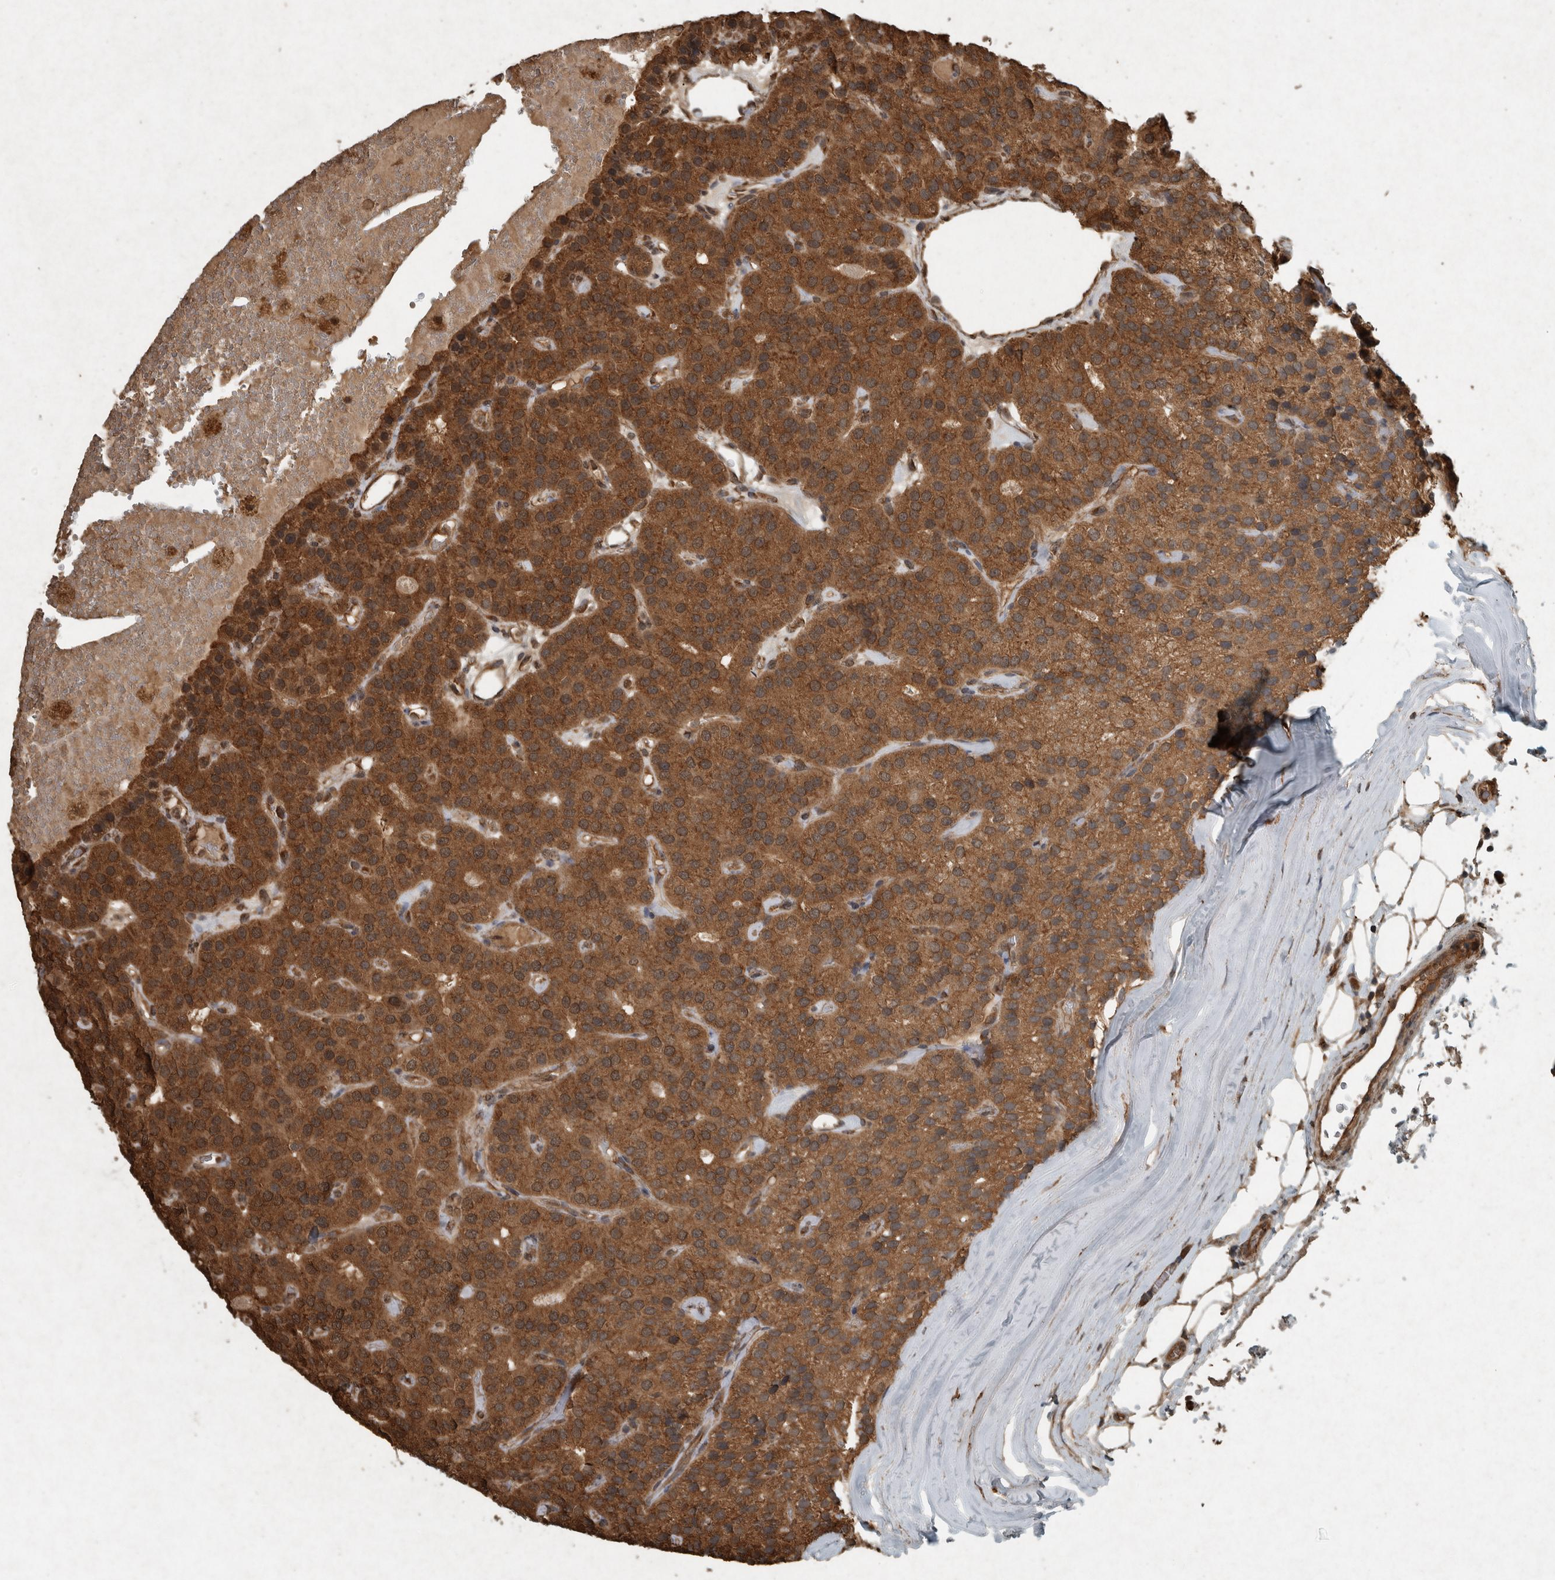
{"staining": {"intensity": "strong", "quantity": ">75%", "location": "cytoplasmic/membranous,nuclear"}, "tissue": "parathyroid gland", "cell_type": "Glandular cells", "image_type": "normal", "snomed": [{"axis": "morphology", "description": "Normal tissue, NOS"}, {"axis": "morphology", "description": "Adenoma, NOS"}, {"axis": "topography", "description": "Parathyroid gland"}], "caption": "A histopathology image showing strong cytoplasmic/membranous,nuclear expression in about >75% of glandular cells in normal parathyroid gland, as visualized by brown immunohistochemical staining.", "gene": "ARHGEF12", "patient": {"sex": "female", "age": 86}}